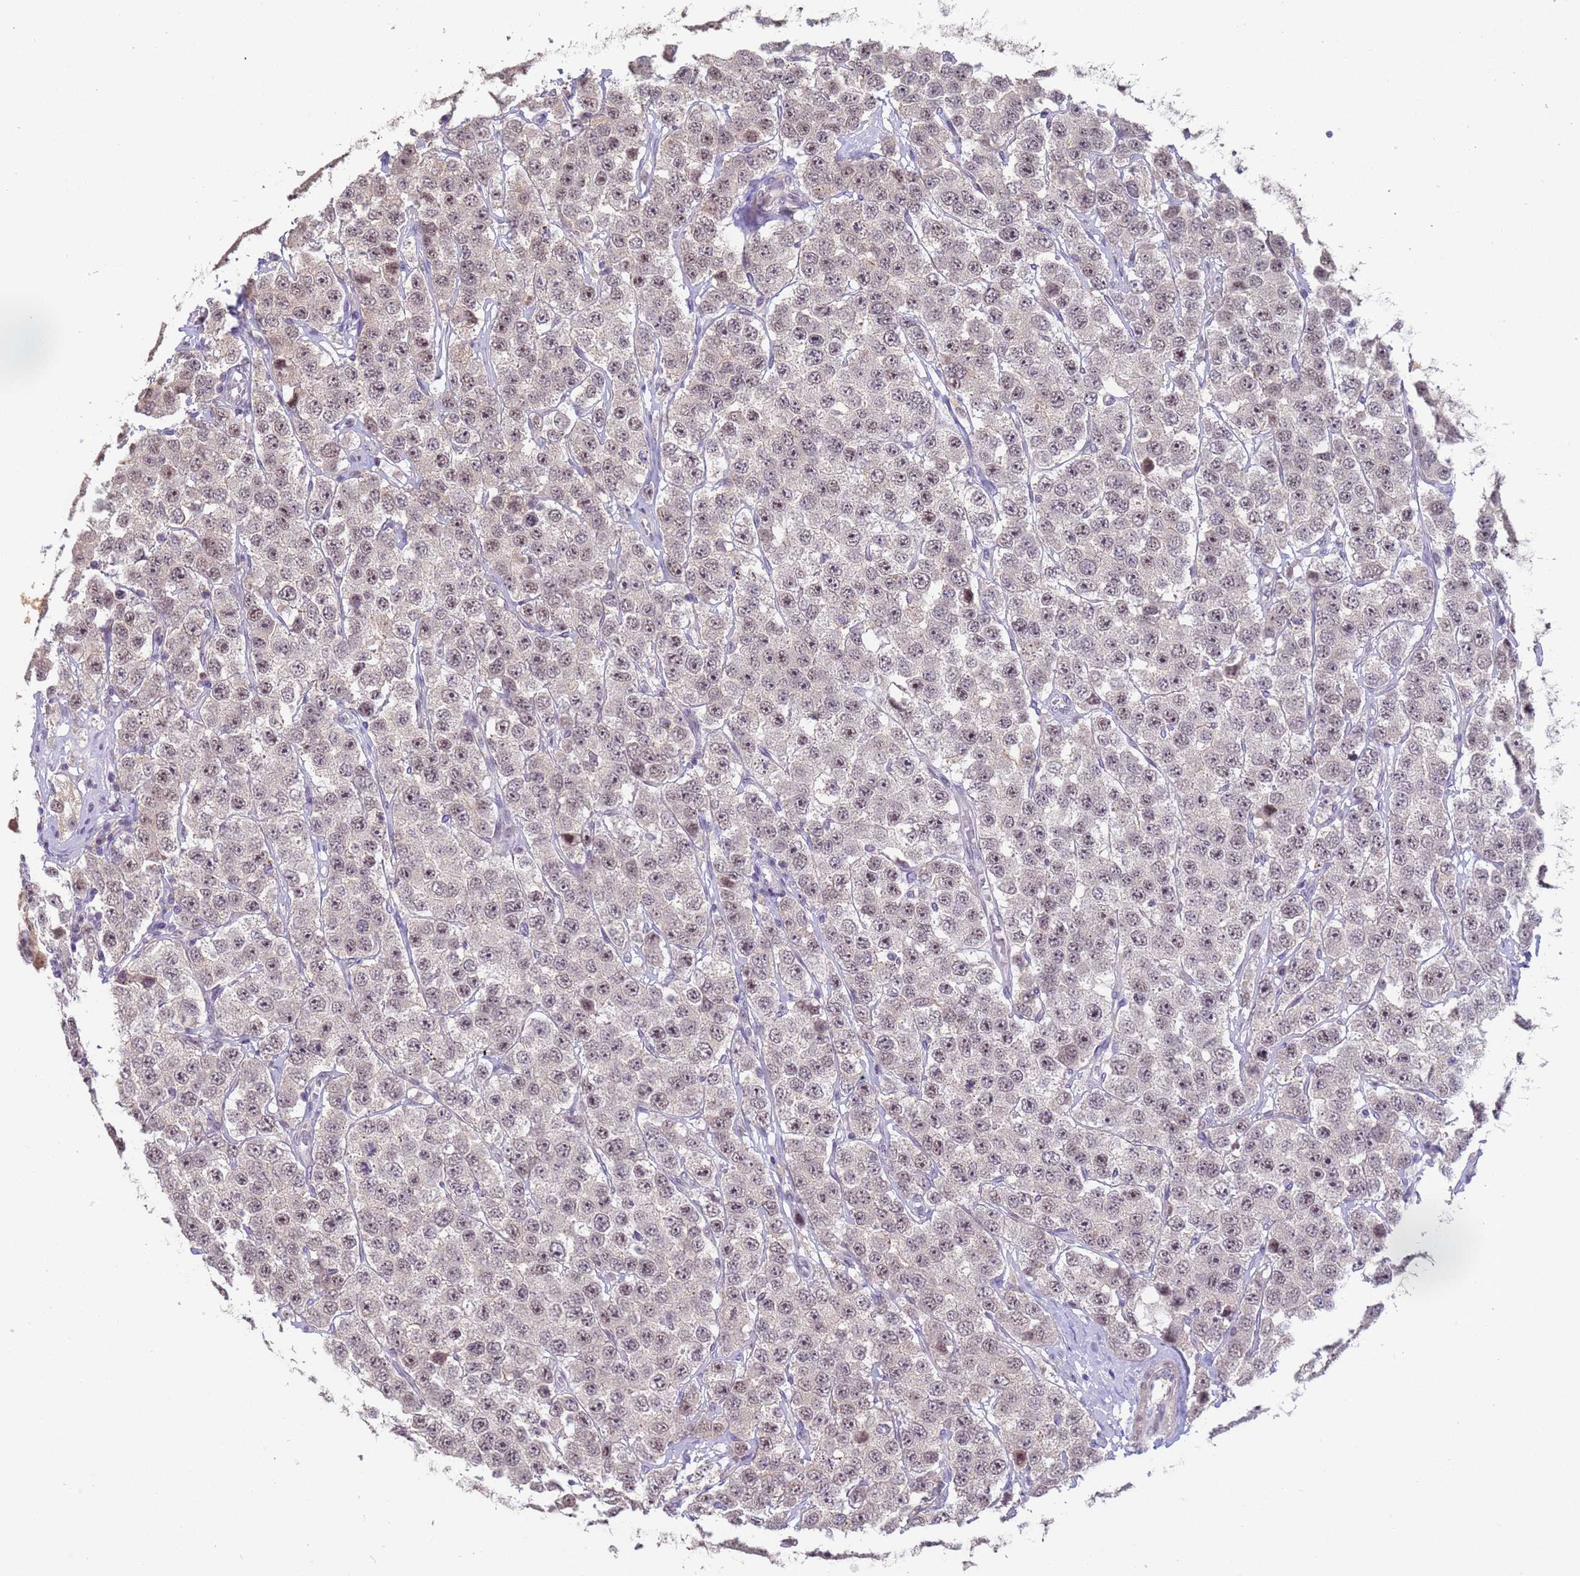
{"staining": {"intensity": "weak", "quantity": "25%-75%", "location": "nuclear"}, "tissue": "testis cancer", "cell_type": "Tumor cells", "image_type": "cancer", "snomed": [{"axis": "morphology", "description": "Seminoma, NOS"}, {"axis": "topography", "description": "Testis"}], "caption": "DAB immunohistochemical staining of human testis cancer shows weak nuclear protein staining in approximately 25%-75% of tumor cells.", "gene": "VWA3A", "patient": {"sex": "male", "age": 28}}